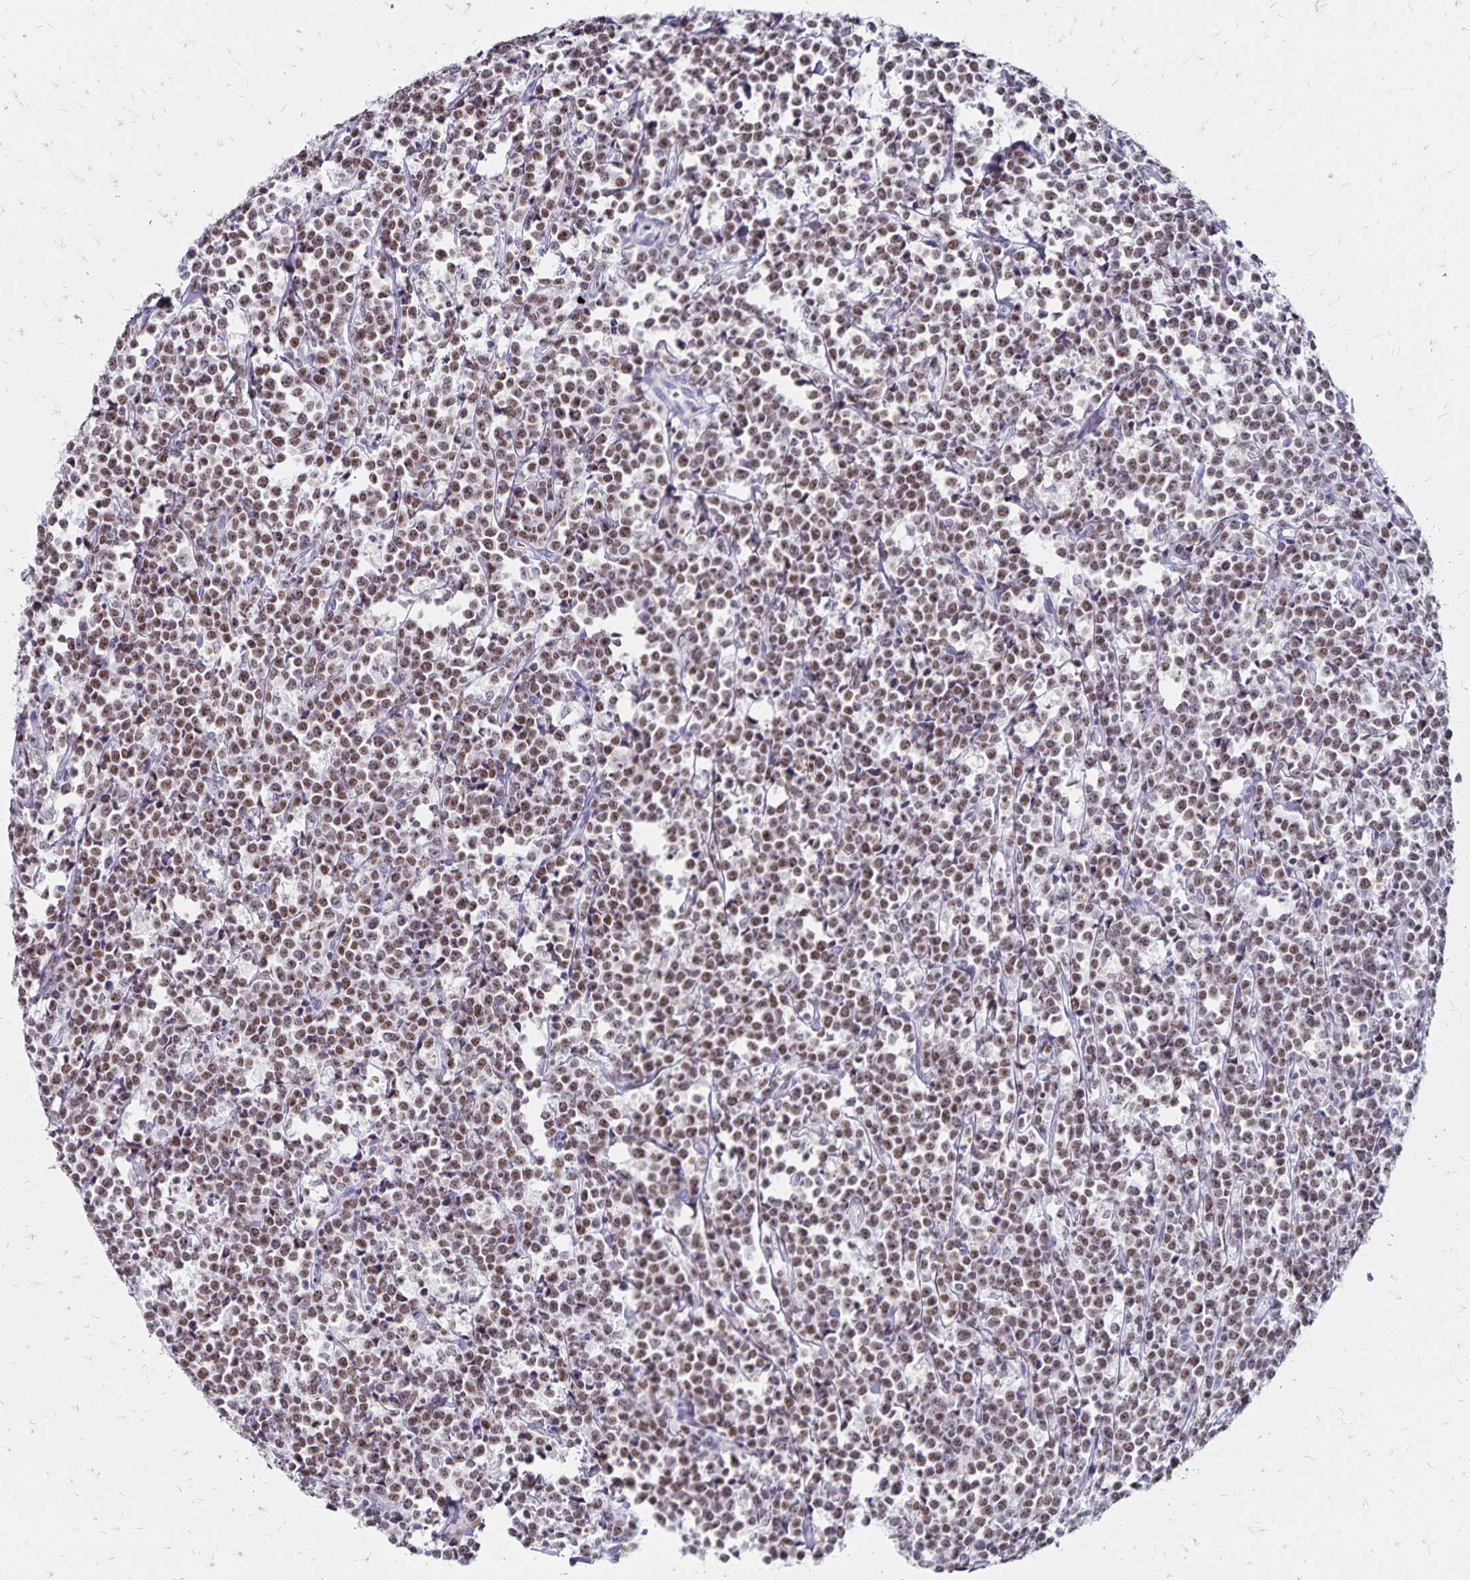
{"staining": {"intensity": "moderate", "quantity": ">75%", "location": "nuclear"}, "tissue": "lymphoma", "cell_type": "Tumor cells", "image_type": "cancer", "snomed": [{"axis": "morphology", "description": "Malignant lymphoma, non-Hodgkin's type, High grade"}, {"axis": "topography", "description": "Small intestine"}], "caption": "Malignant lymphoma, non-Hodgkin's type (high-grade) stained with DAB (3,3'-diaminobenzidine) IHC shows medium levels of moderate nuclear staining in about >75% of tumor cells. (DAB (3,3'-diaminobenzidine) IHC, brown staining for protein, blue staining for nuclei).", "gene": "IKZF1", "patient": {"sex": "female", "age": 56}}